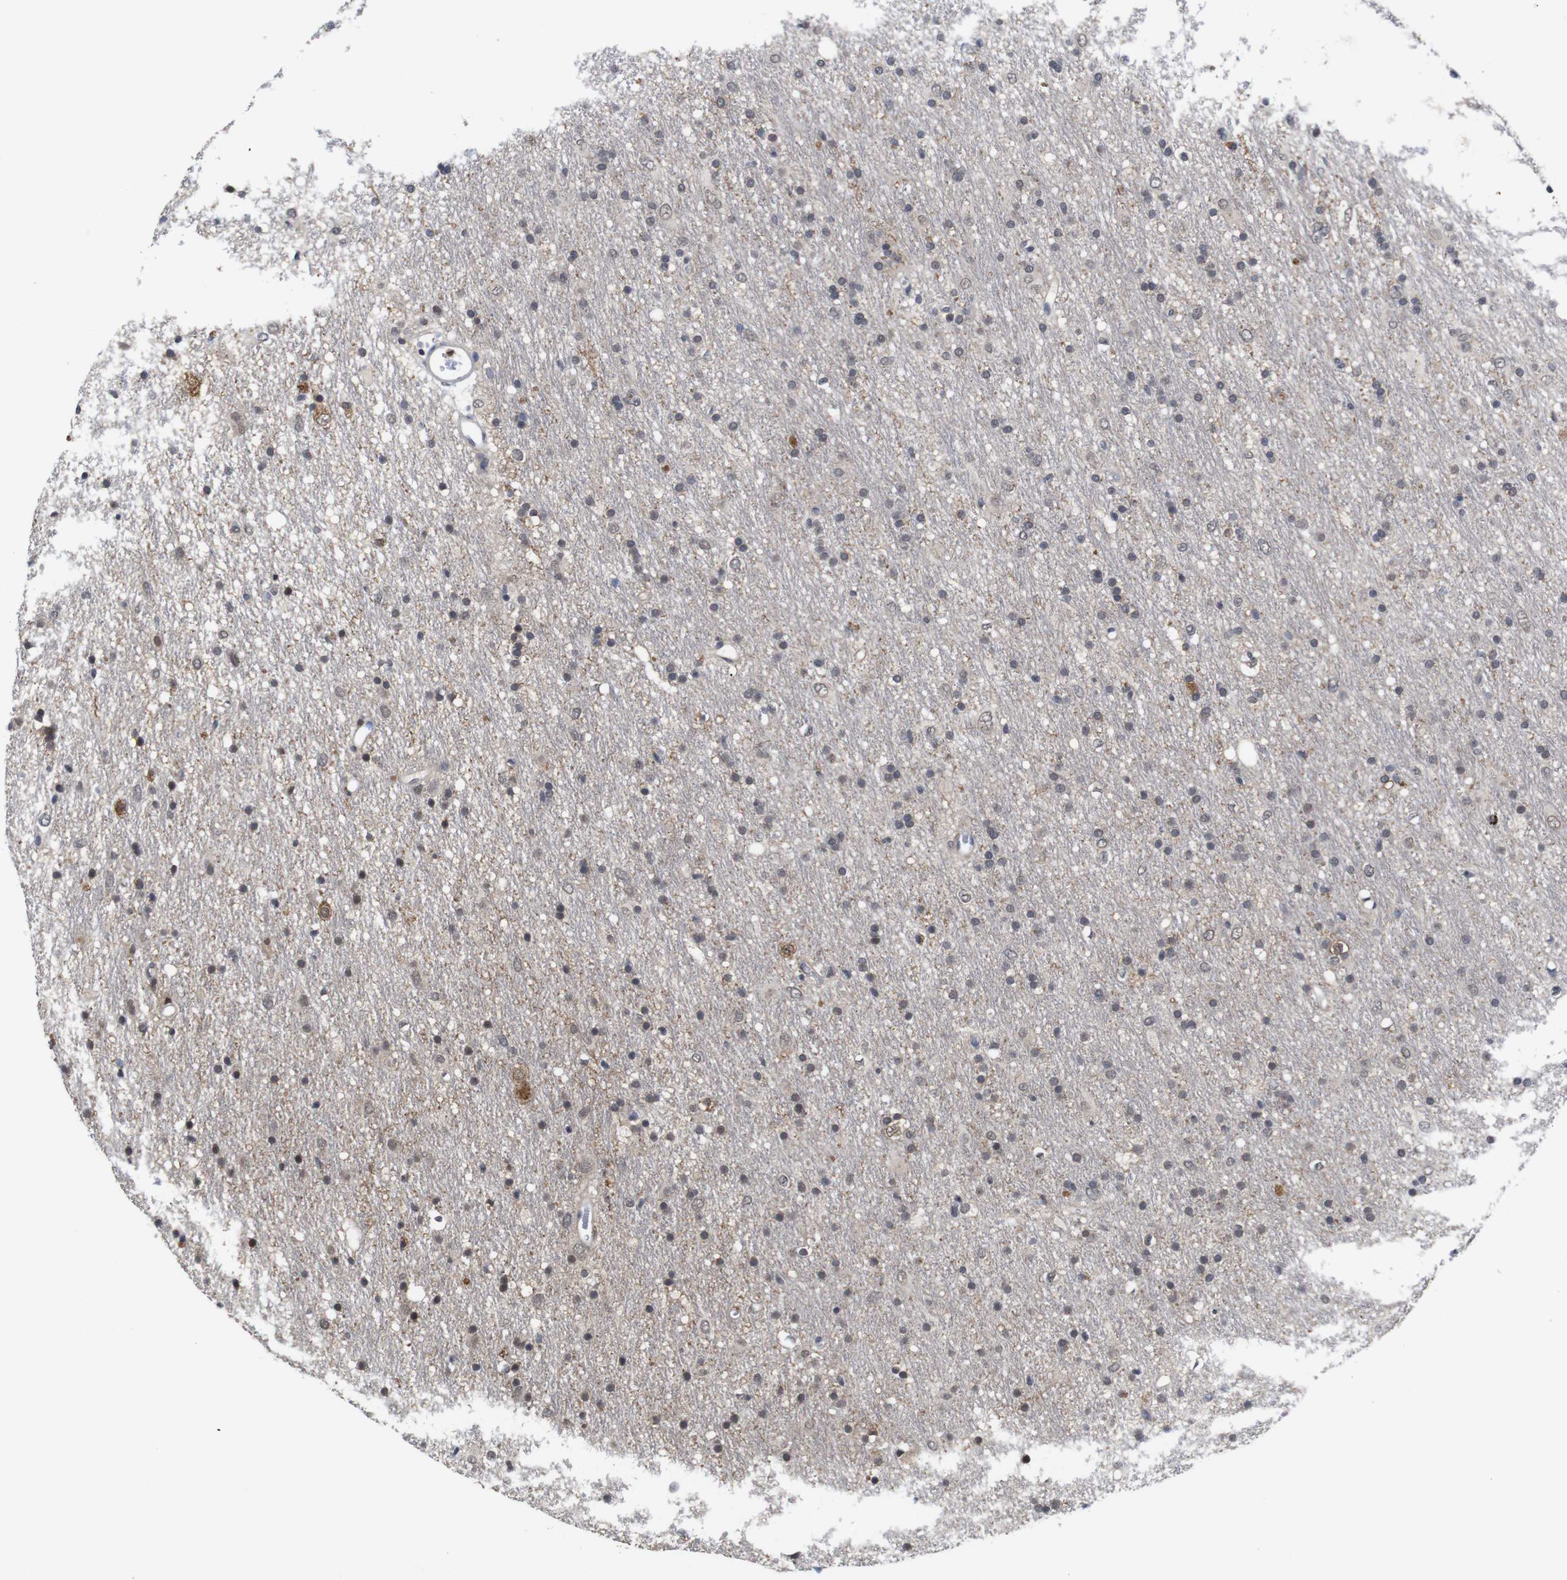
{"staining": {"intensity": "moderate", "quantity": "<25%", "location": "cytoplasmic/membranous"}, "tissue": "glioma", "cell_type": "Tumor cells", "image_type": "cancer", "snomed": [{"axis": "morphology", "description": "Glioma, malignant, Low grade"}, {"axis": "topography", "description": "Brain"}], "caption": "A high-resolution image shows immunohistochemistry staining of glioma, which exhibits moderate cytoplasmic/membranous staining in approximately <25% of tumor cells.", "gene": "NTRK3", "patient": {"sex": "male", "age": 77}}